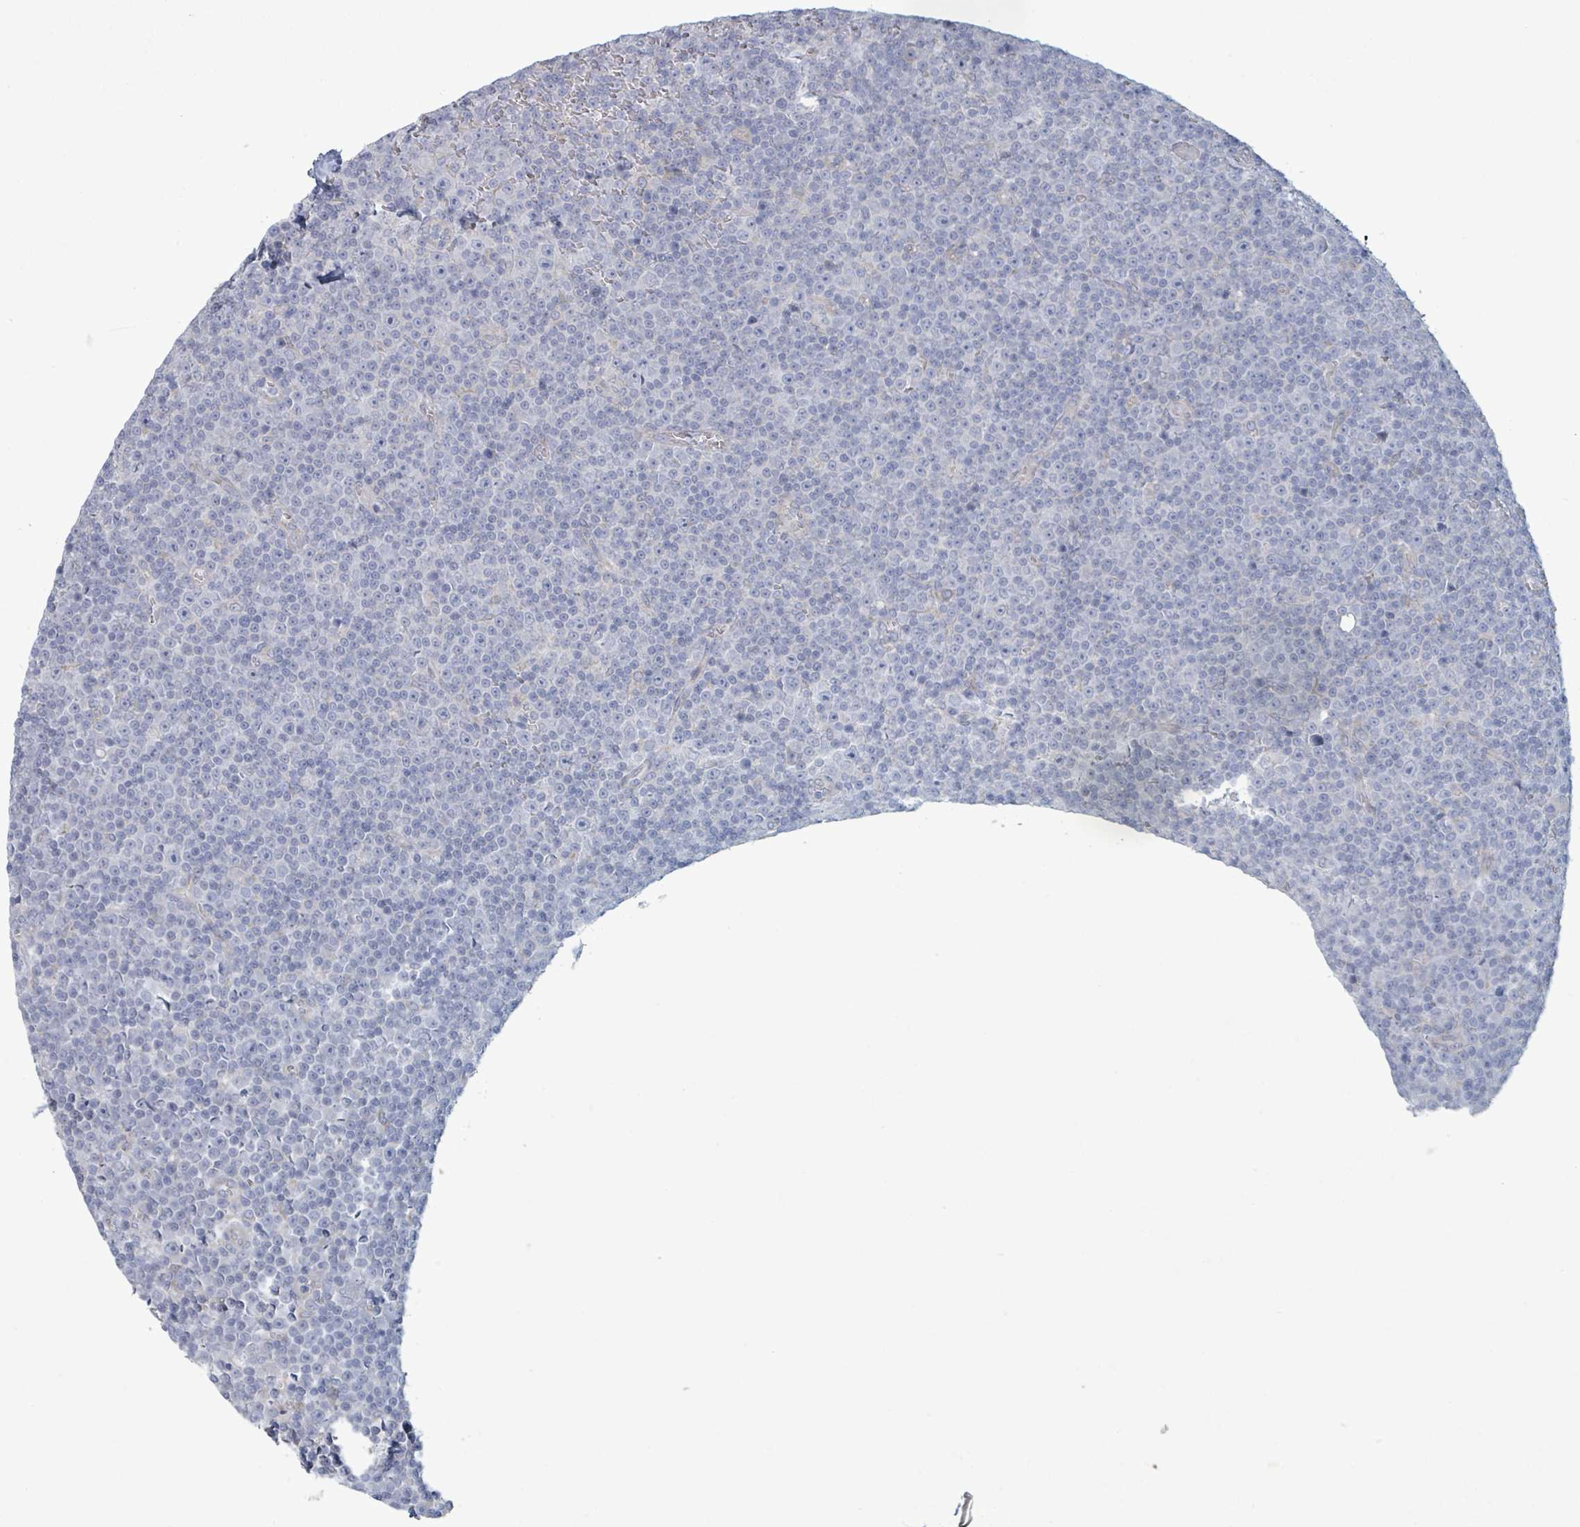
{"staining": {"intensity": "negative", "quantity": "none", "location": "none"}, "tissue": "lymphoma", "cell_type": "Tumor cells", "image_type": "cancer", "snomed": [{"axis": "morphology", "description": "Malignant lymphoma, non-Hodgkin's type, Low grade"}, {"axis": "topography", "description": "Lymph node"}], "caption": "Lymphoma was stained to show a protein in brown. There is no significant staining in tumor cells.", "gene": "COL13A1", "patient": {"sex": "female", "age": 67}}